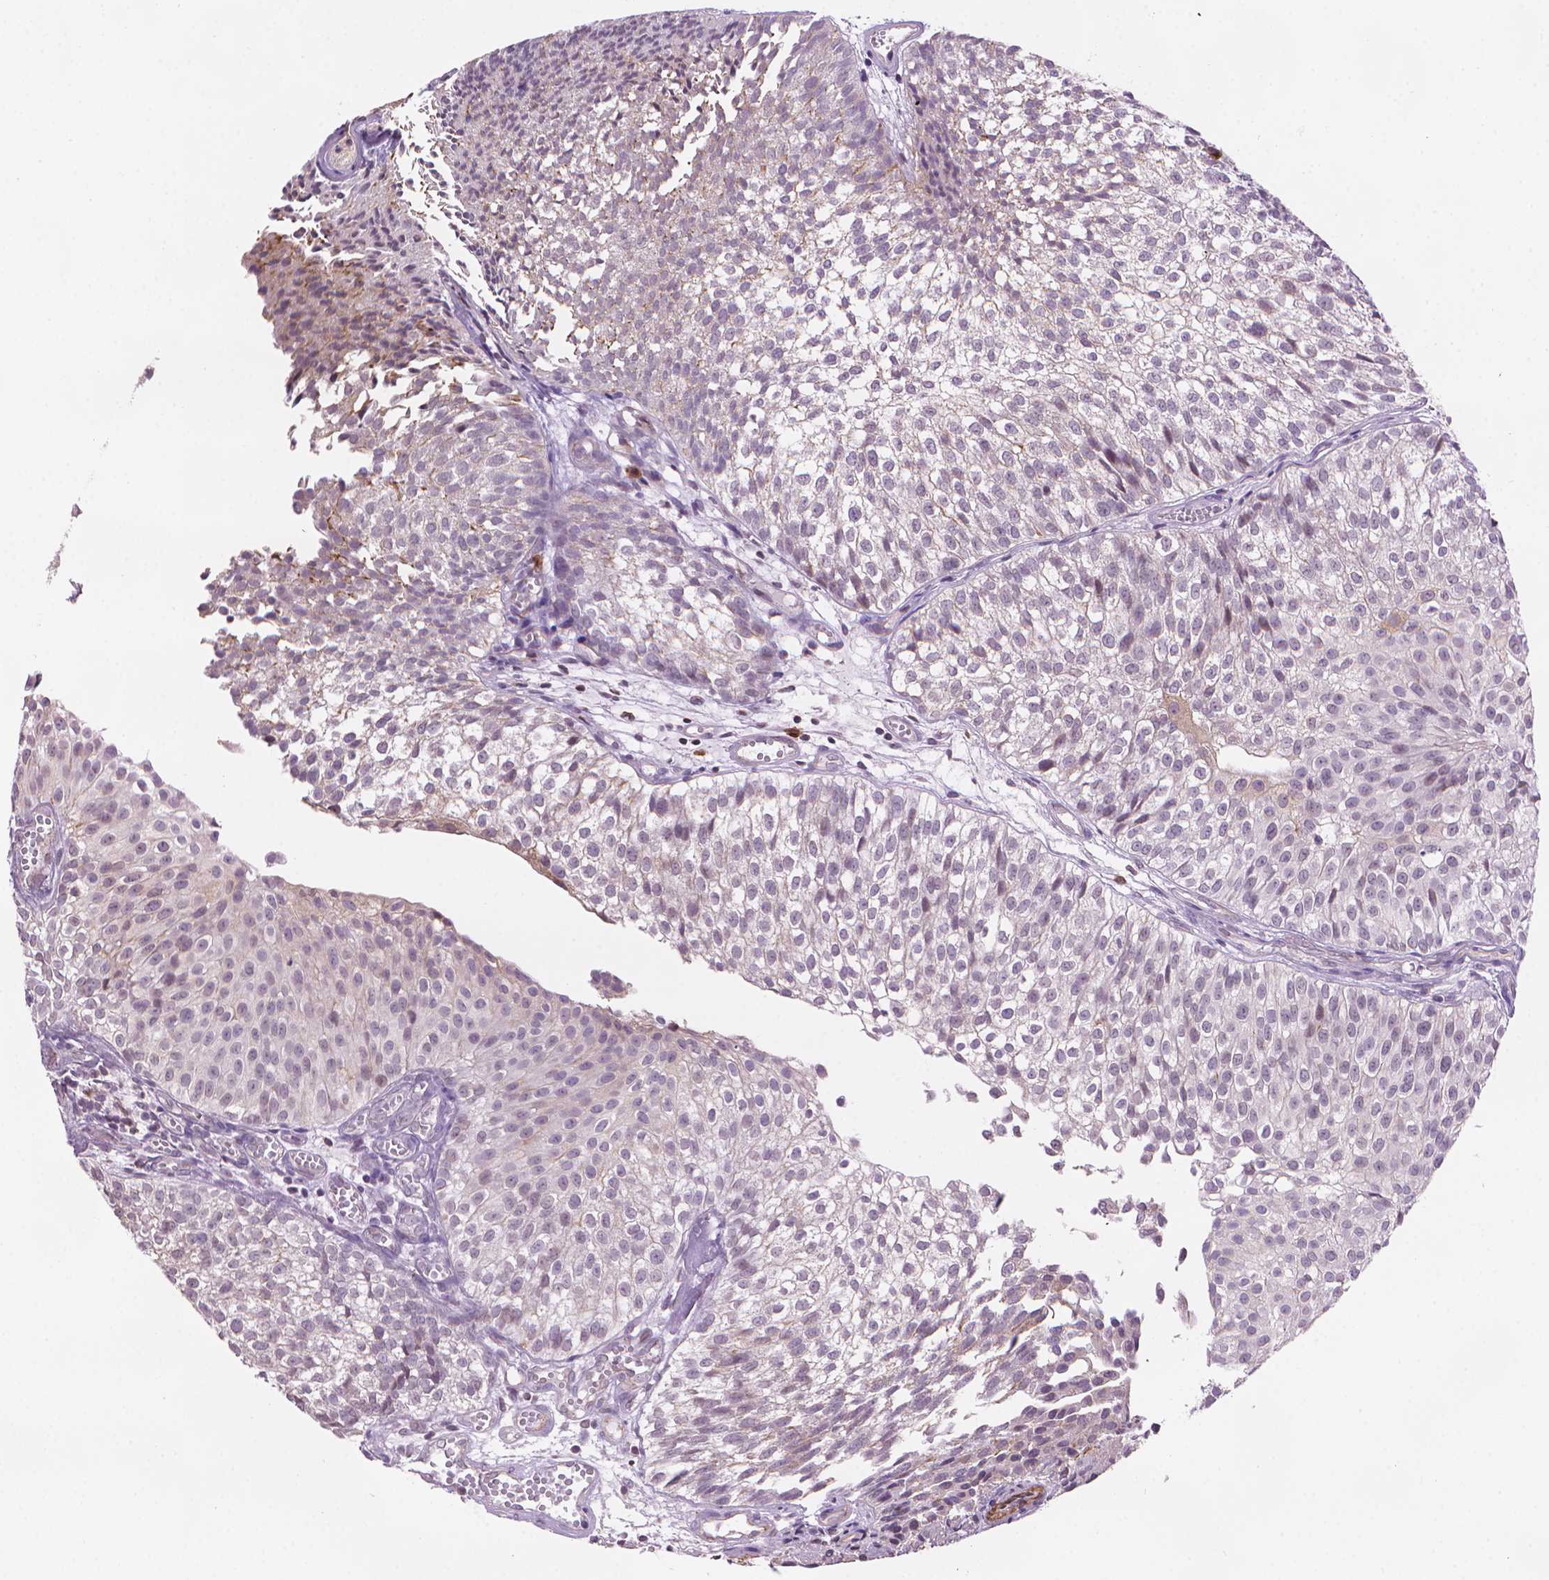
{"staining": {"intensity": "weak", "quantity": "25%-75%", "location": "cytoplasmic/membranous"}, "tissue": "urothelial cancer", "cell_type": "Tumor cells", "image_type": "cancer", "snomed": [{"axis": "morphology", "description": "Urothelial carcinoma, Low grade"}, {"axis": "topography", "description": "Urinary bladder"}], "caption": "Weak cytoplasmic/membranous protein positivity is appreciated in about 25%-75% of tumor cells in urothelial carcinoma (low-grade).", "gene": "TMEM184A", "patient": {"sex": "male", "age": 70}}